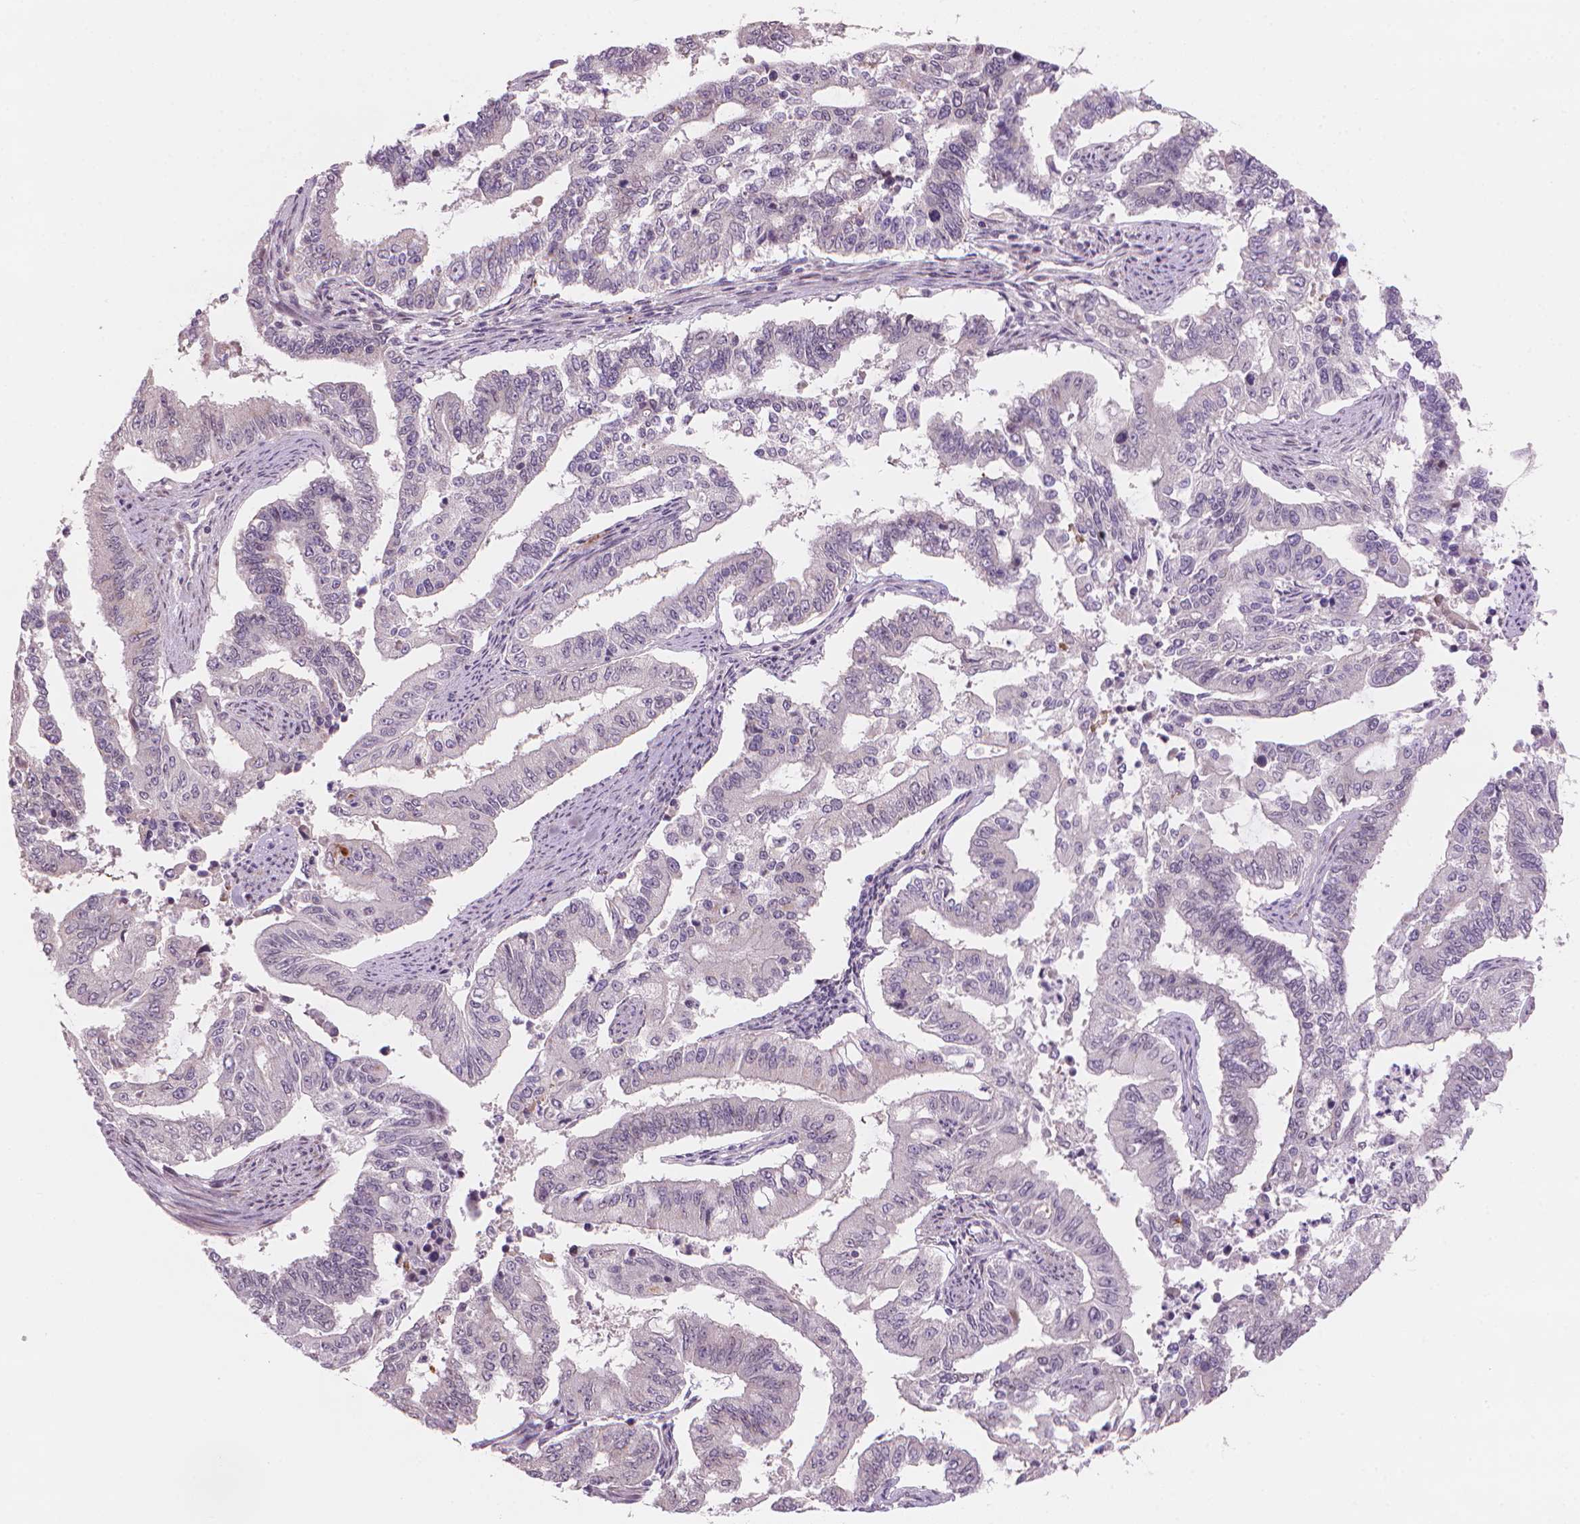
{"staining": {"intensity": "negative", "quantity": "none", "location": "none"}, "tissue": "endometrial cancer", "cell_type": "Tumor cells", "image_type": "cancer", "snomed": [{"axis": "morphology", "description": "Adenocarcinoma, NOS"}, {"axis": "topography", "description": "Uterus"}], "caption": "The immunohistochemistry photomicrograph has no significant staining in tumor cells of endometrial cancer (adenocarcinoma) tissue. (Immunohistochemistry (ihc), brightfield microscopy, high magnification).", "gene": "IFFO1", "patient": {"sex": "female", "age": 59}}